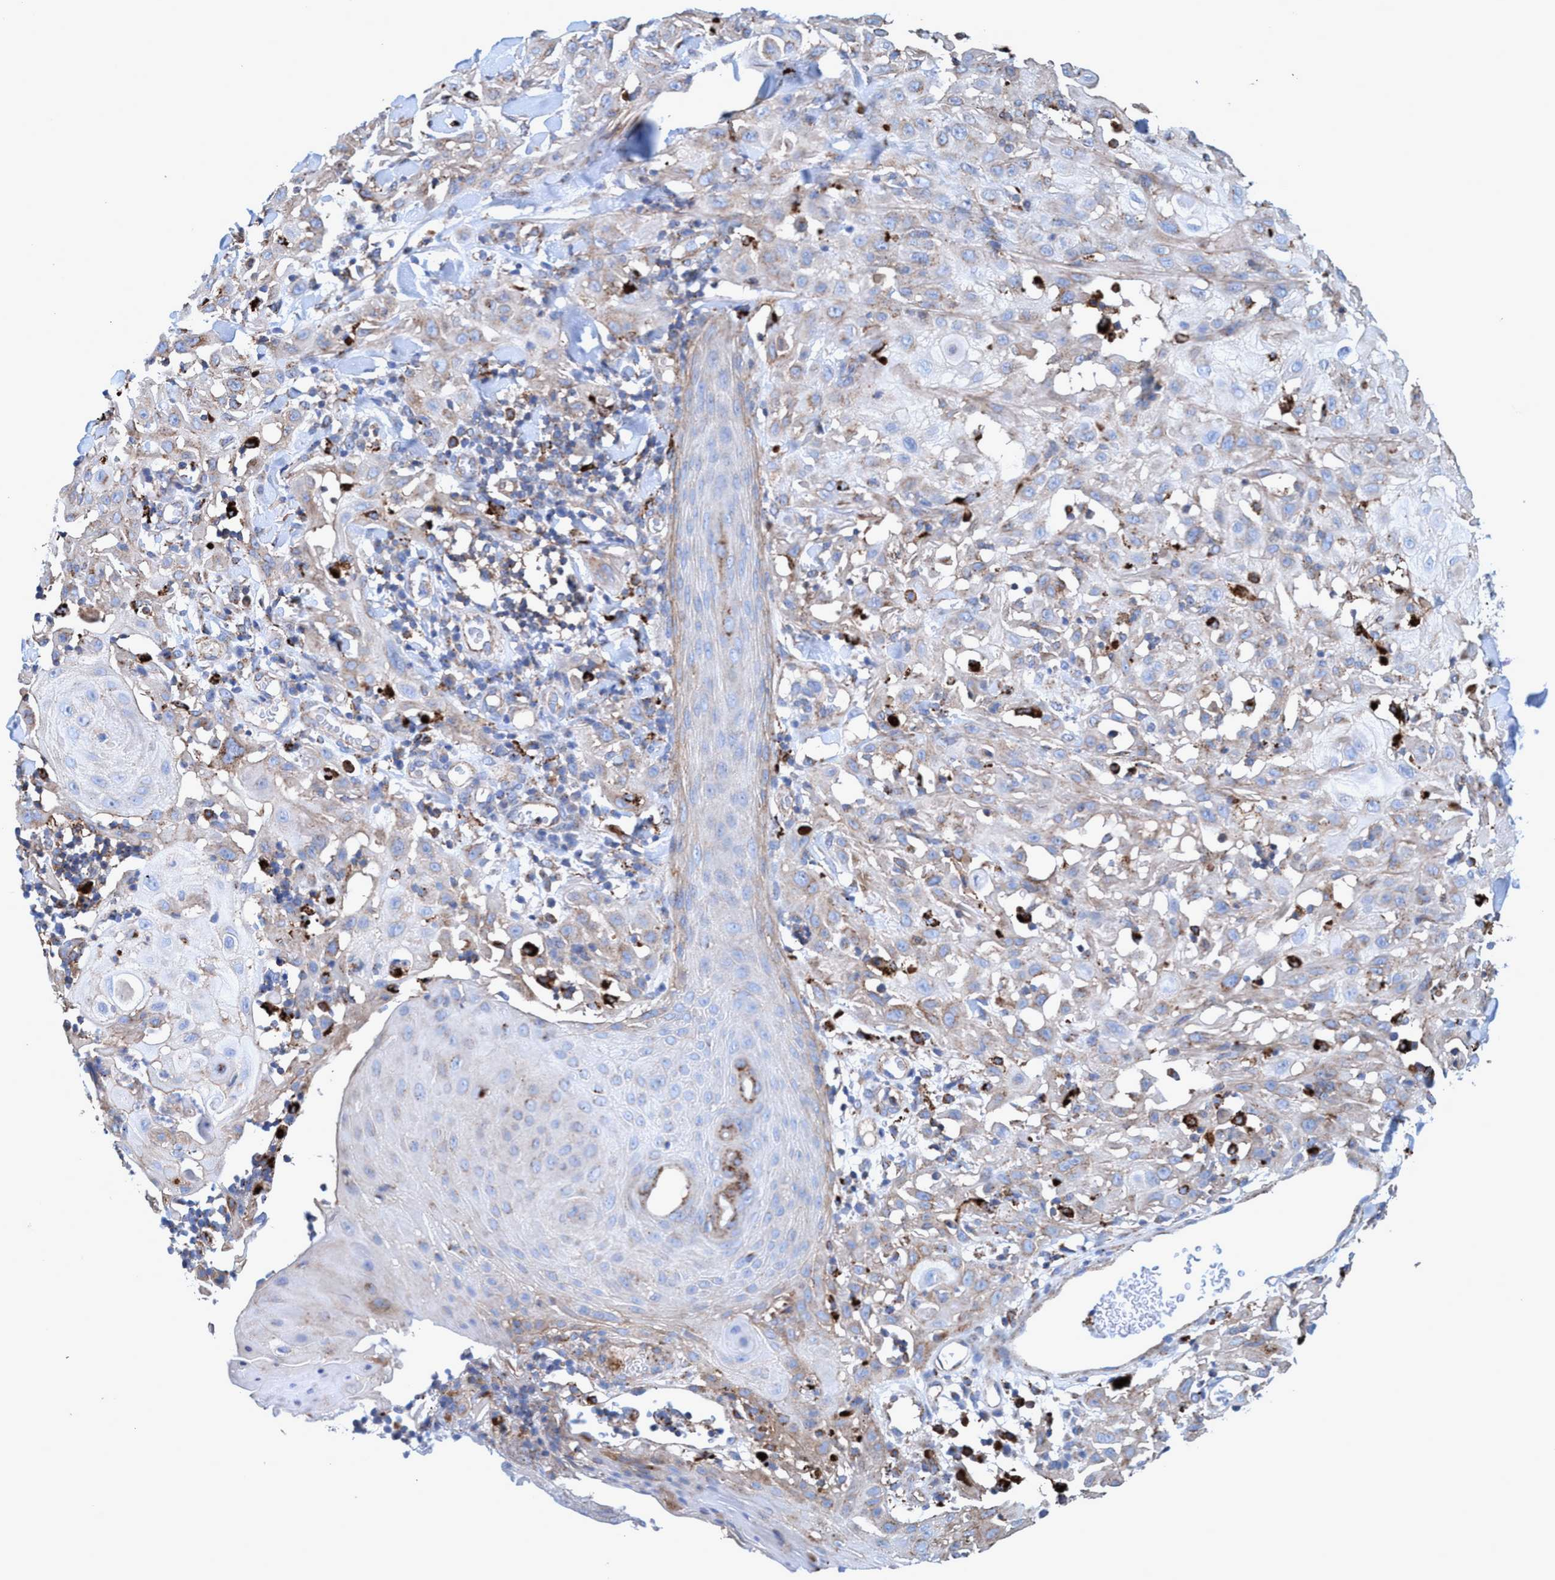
{"staining": {"intensity": "weak", "quantity": "25%-75%", "location": "cytoplasmic/membranous"}, "tissue": "skin cancer", "cell_type": "Tumor cells", "image_type": "cancer", "snomed": [{"axis": "morphology", "description": "Squamous cell carcinoma, NOS"}, {"axis": "topography", "description": "Skin"}], "caption": "Approximately 25%-75% of tumor cells in human skin cancer demonstrate weak cytoplasmic/membranous protein staining as visualized by brown immunohistochemical staining.", "gene": "TRIM65", "patient": {"sex": "male", "age": 24}}